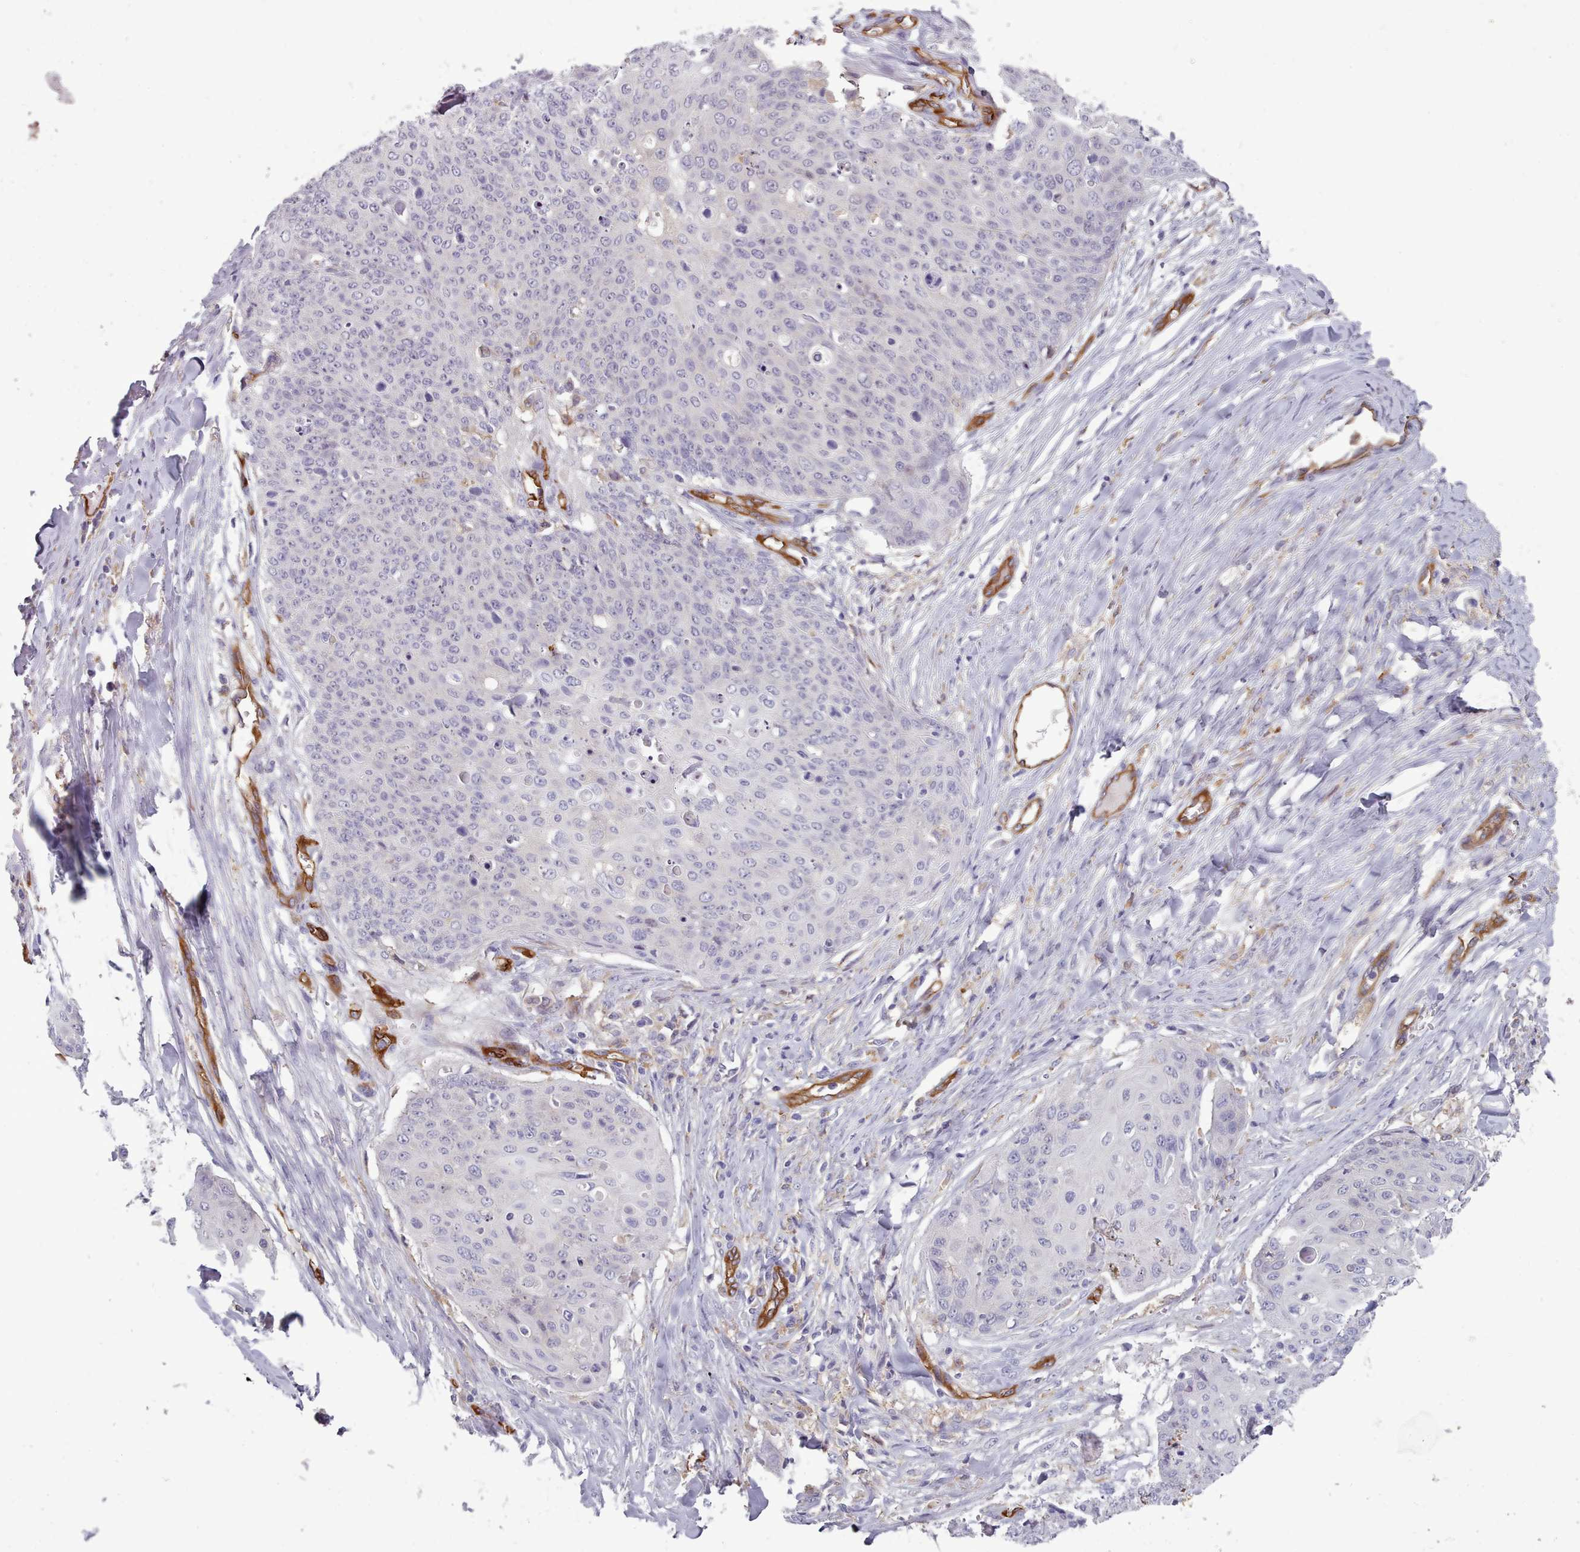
{"staining": {"intensity": "negative", "quantity": "none", "location": "none"}, "tissue": "skin cancer", "cell_type": "Tumor cells", "image_type": "cancer", "snomed": [{"axis": "morphology", "description": "Squamous cell carcinoma, NOS"}, {"axis": "topography", "description": "Skin"}, {"axis": "topography", "description": "Vulva"}], "caption": "IHC histopathology image of human skin squamous cell carcinoma stained for a protein (brown), which demonstrates no positivity in tumor cells.", "gene": "CD300LF", "patient": {"sex": "female", "age": 85}}